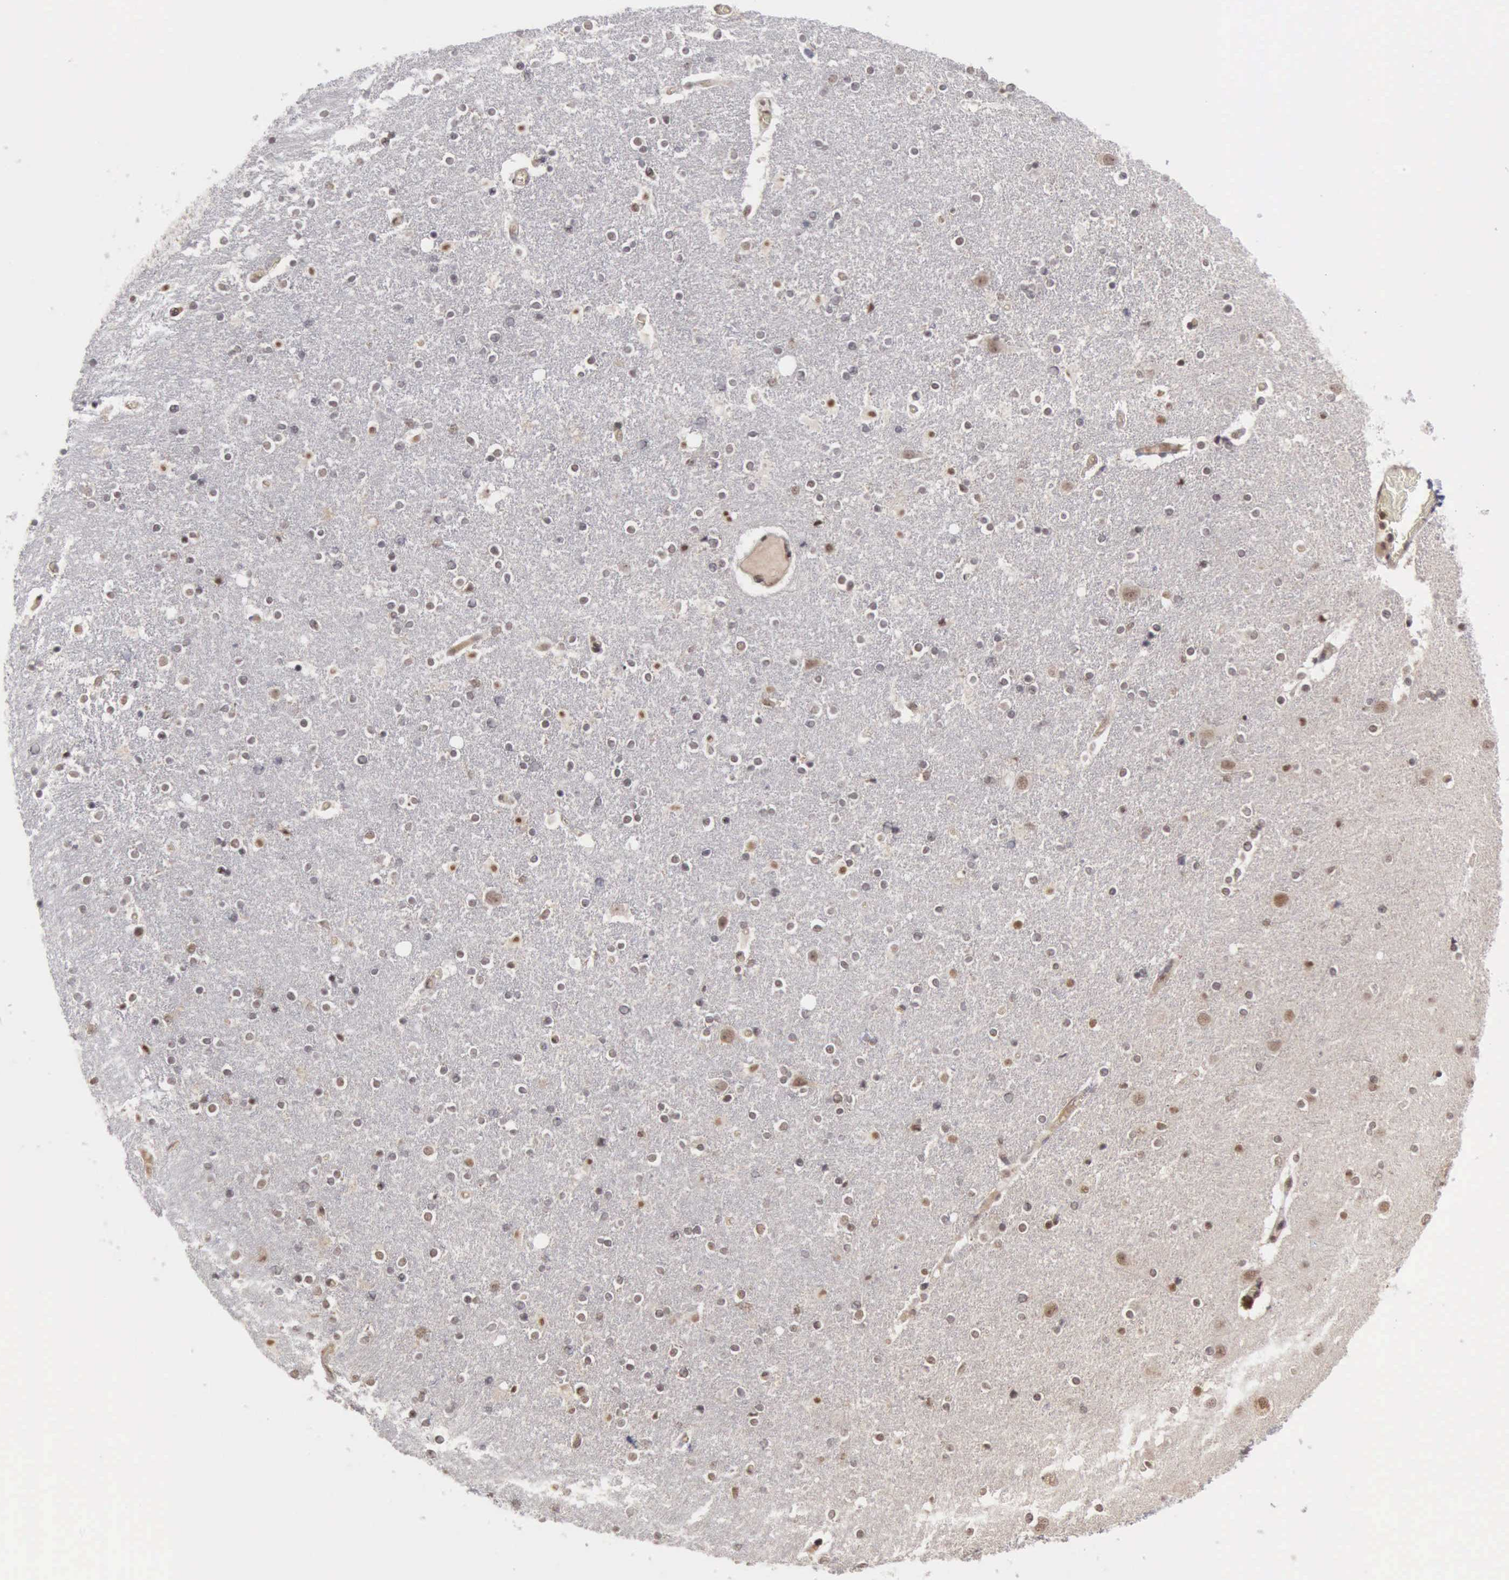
{"staining": {"intensity": "moderate", "quantity": "25%-75%", "location": "nuclear"}, "tissue": "caudate", "cell_type": "Glial cells", "image_type": "normal", "snomed": [{"axis": "morphology", "description": "Normal tissue, NOS"}, {"axis": "topography", "description": "Lateral ventricle wall"}], "caption": "Immunohistochemical staining of unremarkable human caudate shows moderate nuclear protein staining in approximately 25%-75% of glial cells. (IHC, brightfield microscopy, high magnification).", "gene": "CDKN2A", "patient": {"sex": "female", "age": 54}}